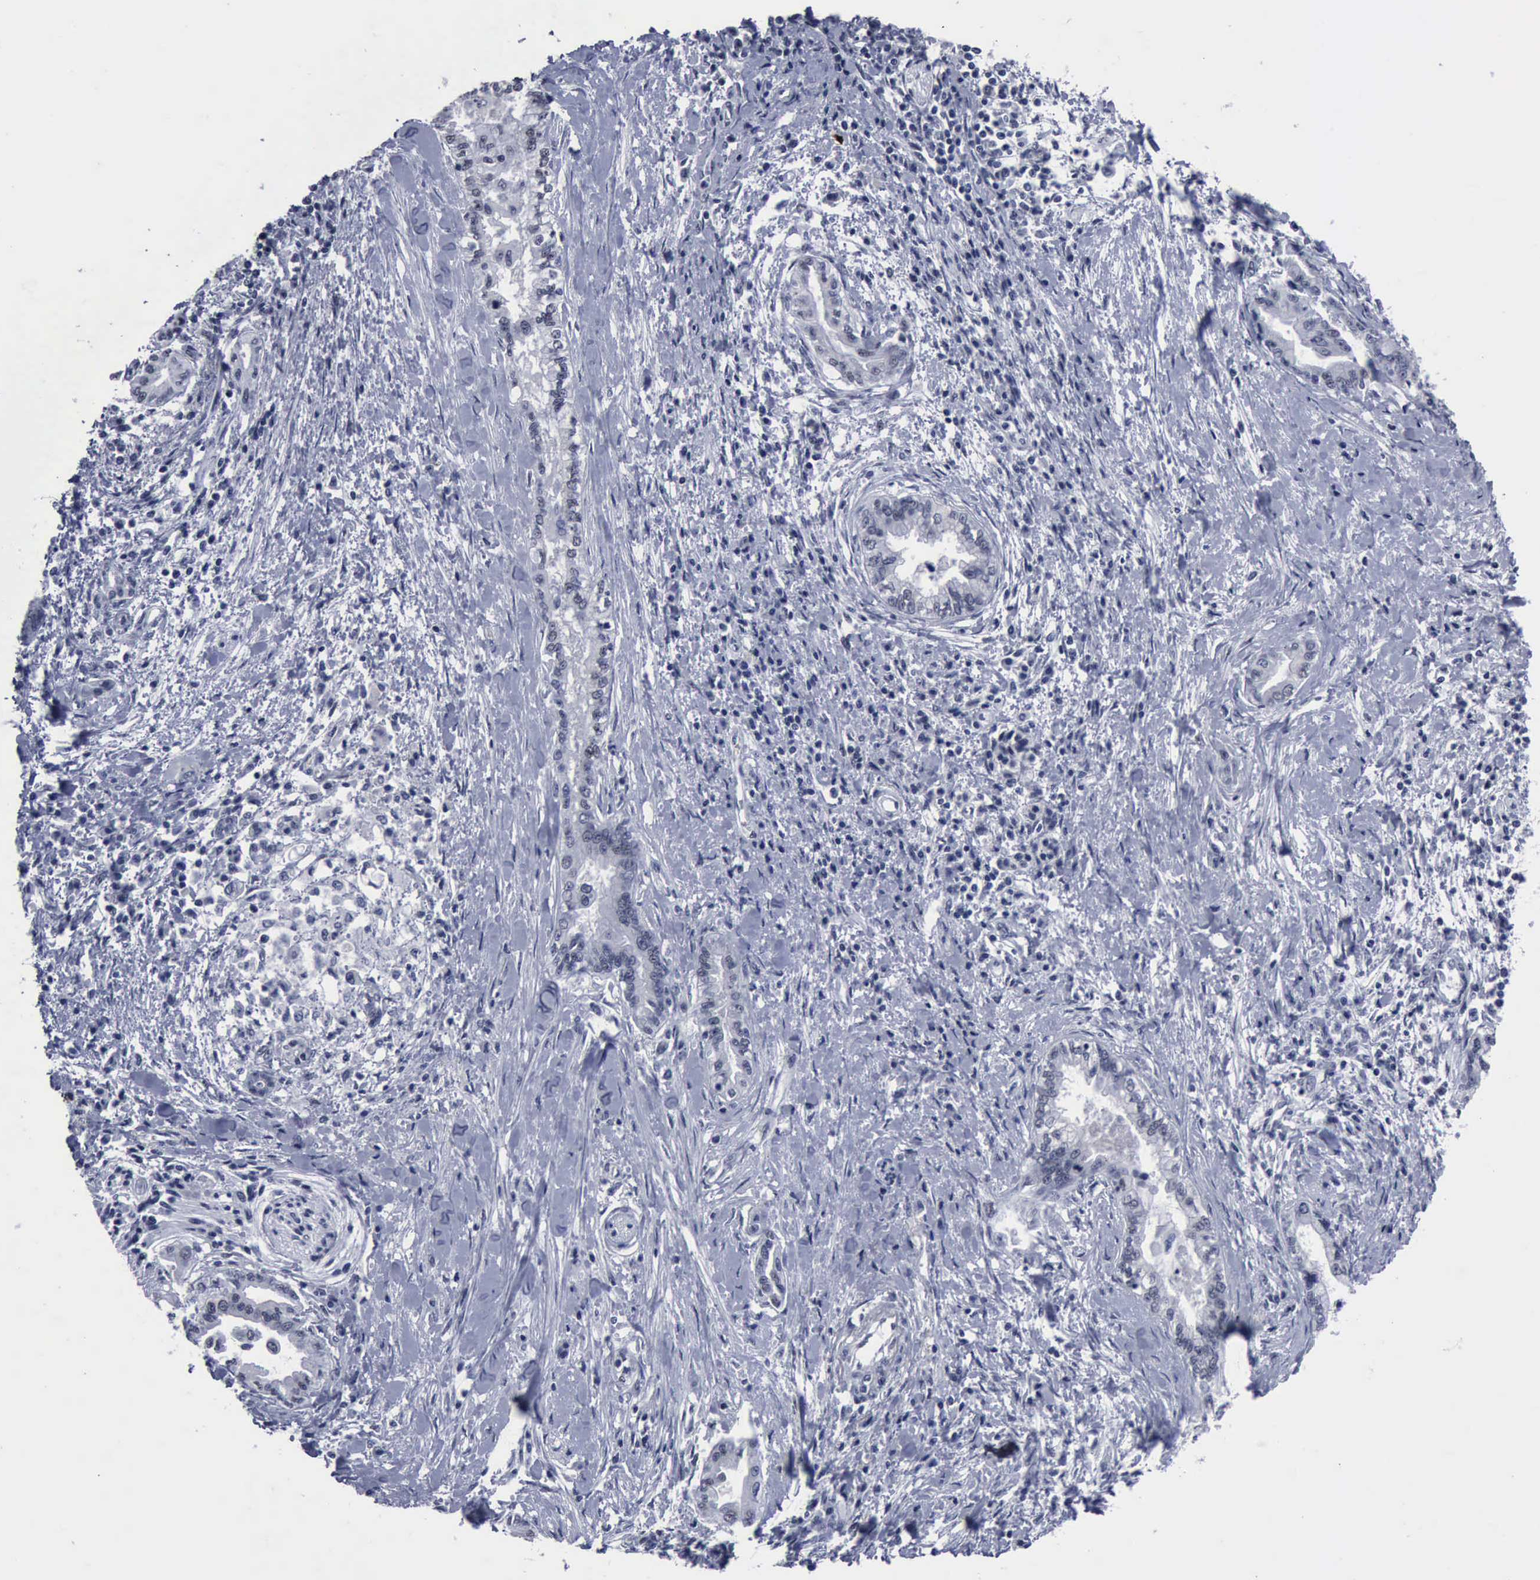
{"staining": {"intensity": "negative", "quantity": "none", "location": "none"}, "tissue": "pancreatic cancer", "cell_type": "Tumor cells", "image_type": "cancer", "snomed": [{"axis": "morphology", "description": "Adenocarcinoma, NOS"}, {"axis": "topography", "description": "Pancreas"}], "caption": "The micrograph shows no significant positivity in tumor cells of pancreatic cancer.", "gene": "BRD1", "patient": {"sex": "female", "age": 64}}